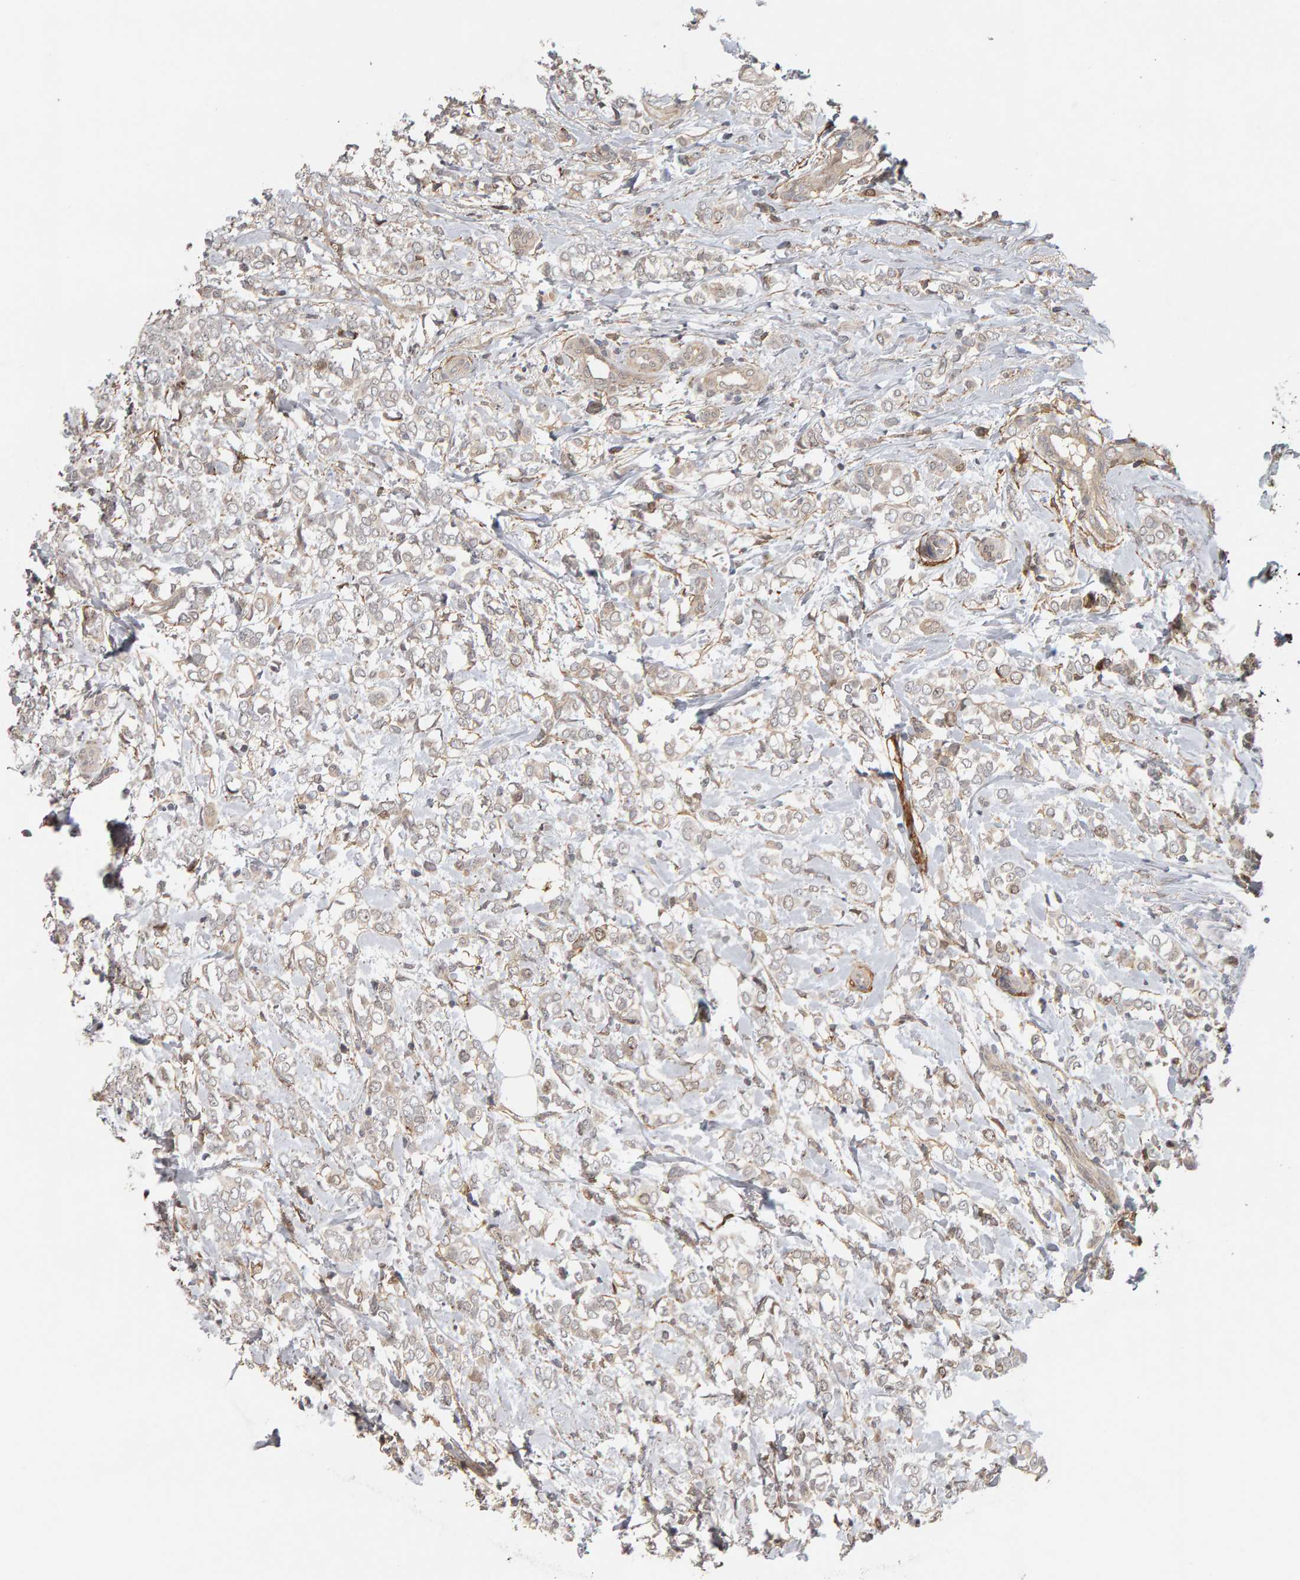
{"staining": {"intensity": "negative", "quantity": "none", "location": "none"}, "tissue": "breast cancer", "cell_type": "Tumor cells", "image_type": "cancer", "snomed": [{"axis": "morphology", "description": "Normal tissue, NOS"}, {"axis": "morphology", "description": "Lobular carcinoma"}, {"axis": "topography", "description": "Breast"}], "caption": "Human breast lobular carcinoma stained for a protein using immunohistochemistry exhibits no expression in tumor cells.", "gene": "CDCA5", "patient": {"sex": "female", "age": 47}}